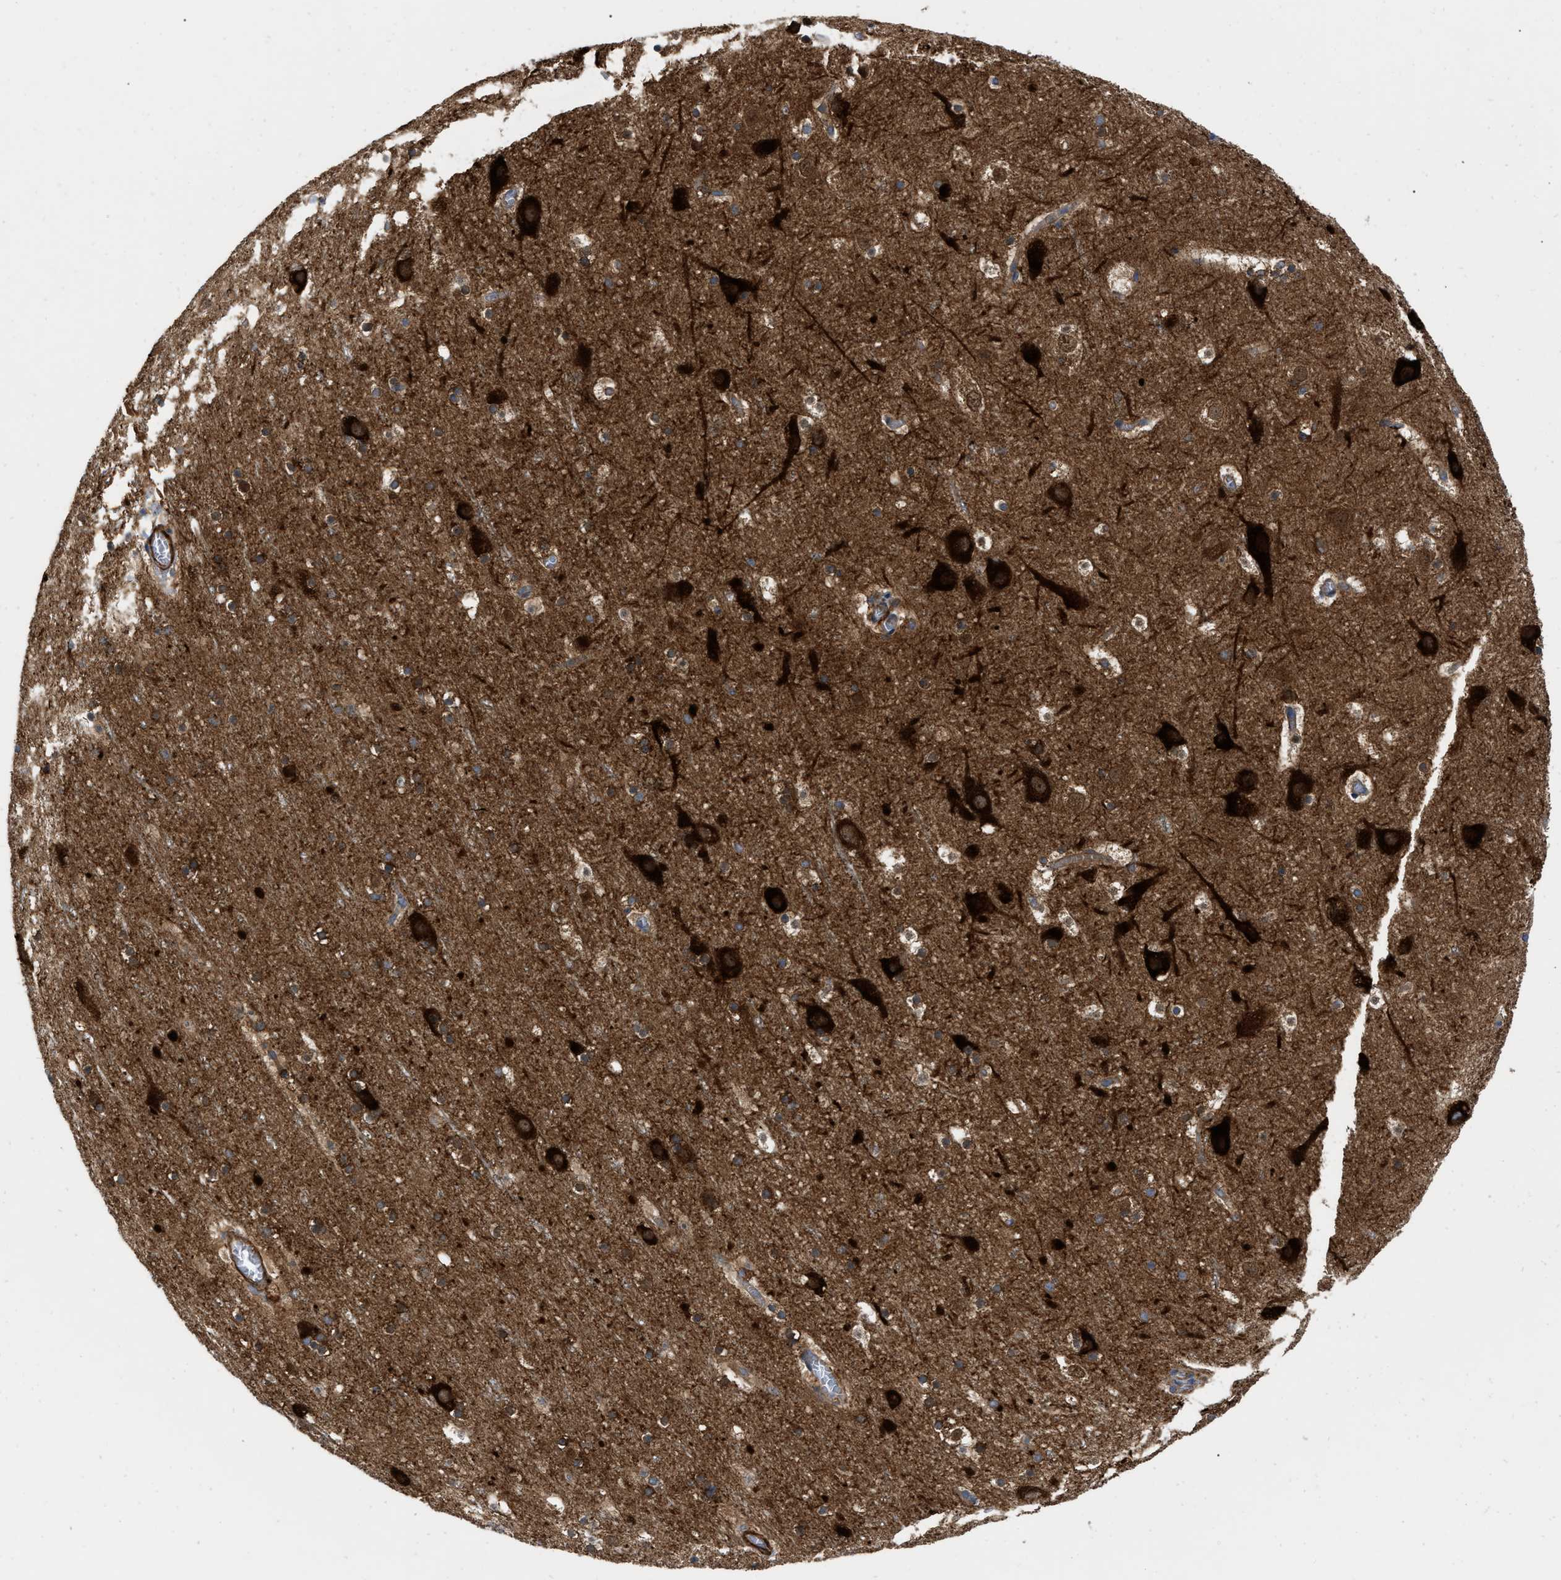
{"staining": {"intensity": "moderate", "quantity": ">75%", "location": "cytoplasmic/membranous"}, "tissue": "cerebral cortex", "cell_type": "Endothelial cells", "image_type": "normal", "snomed": [{"axis": "morphology", "description": "Normal tissue, NOS"}, {"axis": "topography", "description": "Cerebral cortex"}], "caption": "Immunohistochemical staining of benign human cerebral cortex displays moderate cytoplasmic/membranous protein expression in approximately >75% of endothelial cells. The staining was performed using DAB to visualize the protein expression in brown, while the nuclei were stained in blue with hematoxylin (Magnification: 20x).", "gene": "RABEP1", "patient": {"sex": "male", "age": 45}}